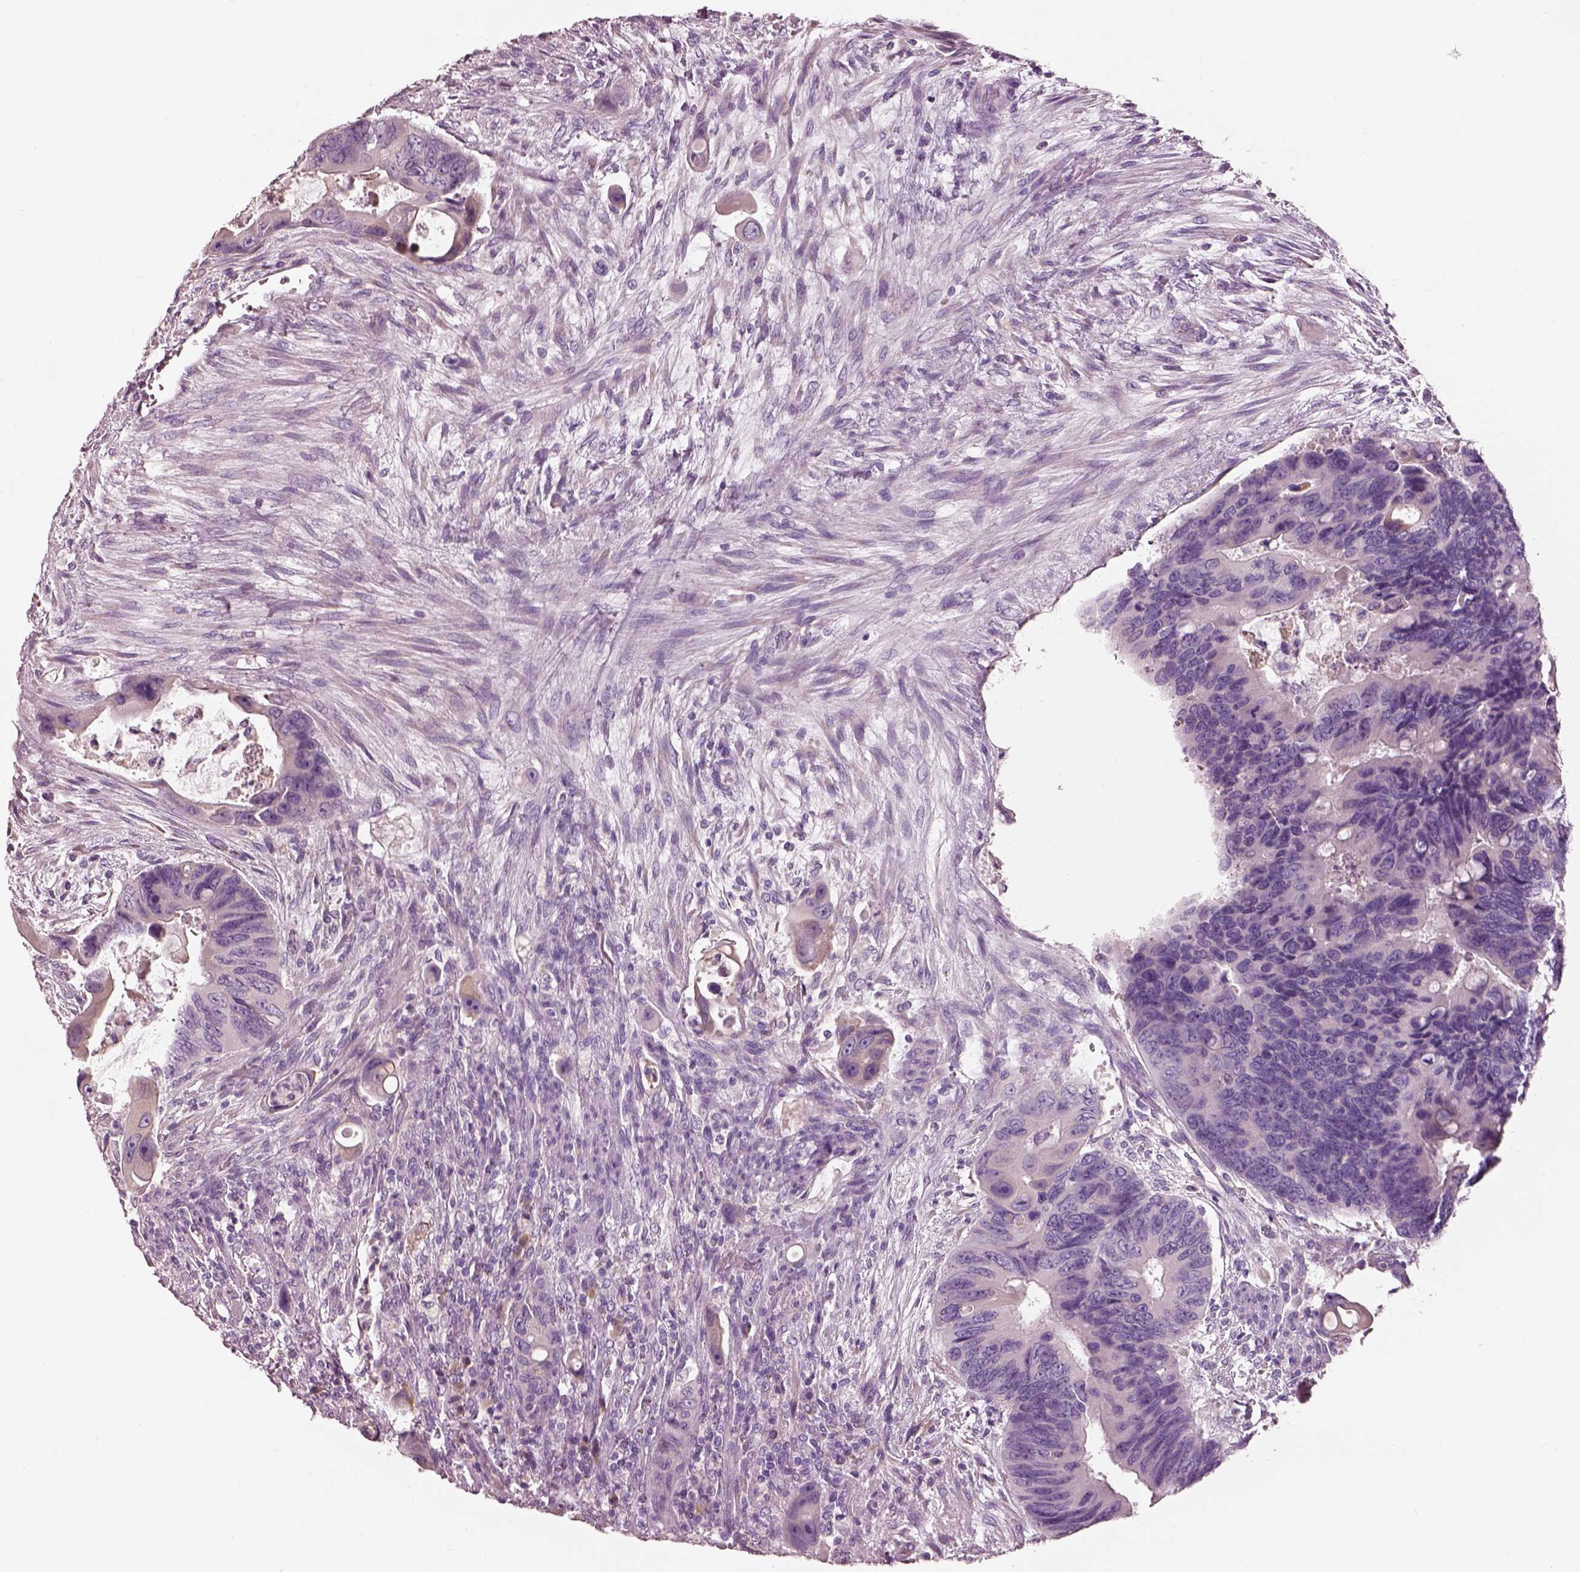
{"staining": {"intensity": "negative", "quantity": "none", "location": "none"}, "tissue": "colorectal cancer", "cell_type": "Tumor cells", "image_type": "cancer", "snomed": [{"axis": "morphology", "description": "Adenocarcinoma, NOS"}, {"axis": "topography", "description": "Rectum"}], "caption": "Colorectal adenocarcinoma was stained to show a protein in brown. There is no significant expression in tumor cells.", "gene": "PNOC", "patient": {"sex": "male", "age": 63}}